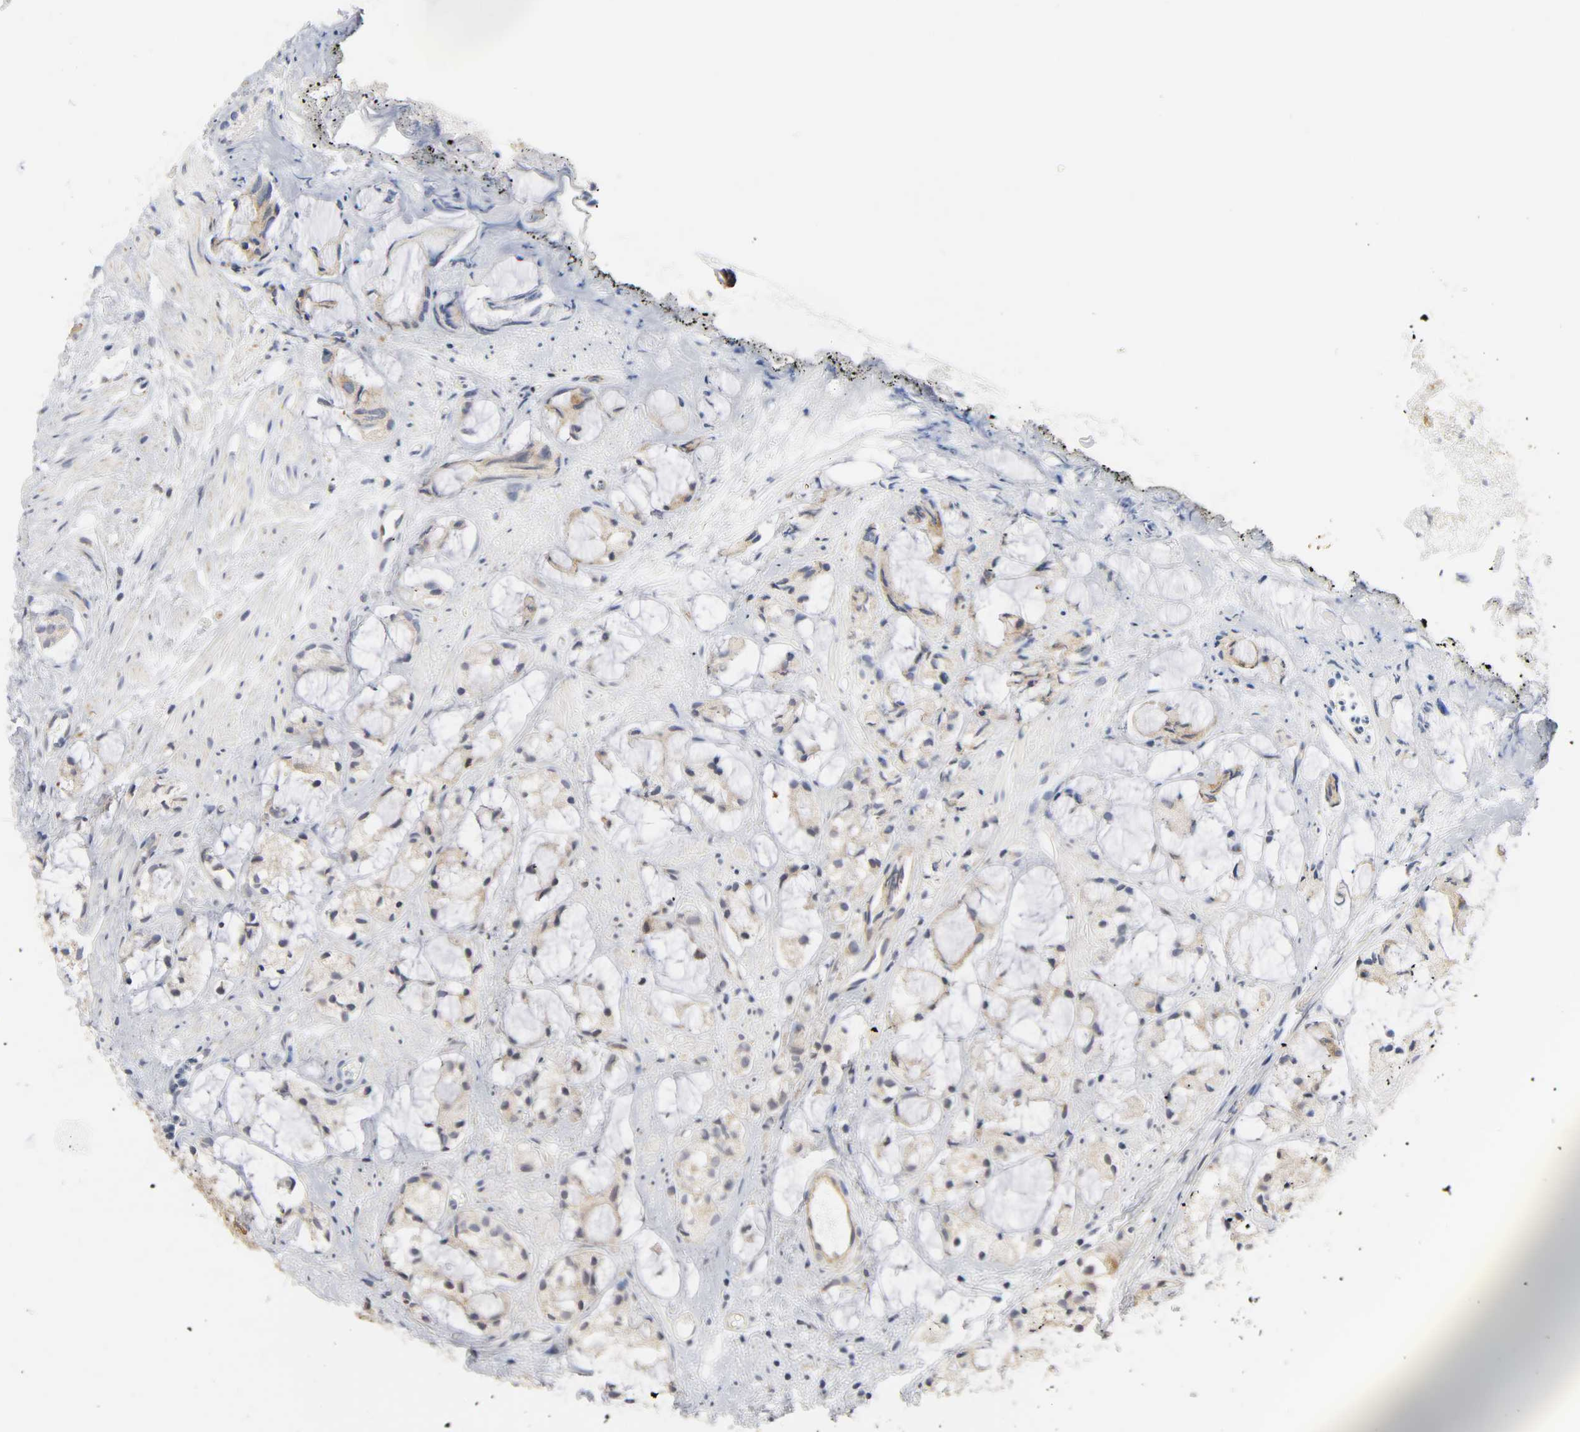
{"staining": {"intensity": "weak", "quantity": "<25%", "location": "cytoplasmic/membranous"}, "tissue": "prostate cancer", "cell_type": "Tumor cells", "image_type": "cancer", "snomed": [{"axis": "morphology", "description": "Adenocarcinoma, High grade"}, {"axis": "topography", "description": "Prostate"}], "caption": "DAB (3,3'-diaminobenzidine) immunohistochemical staining of prostate cancer reveals no significant expression in tumor cells. (DAB (3,3'-diaminobenzidine) immunohistochemistry (IHC), high magnification).", "gene": "BAX", "patient": {"sex": "male", "age": 85}}